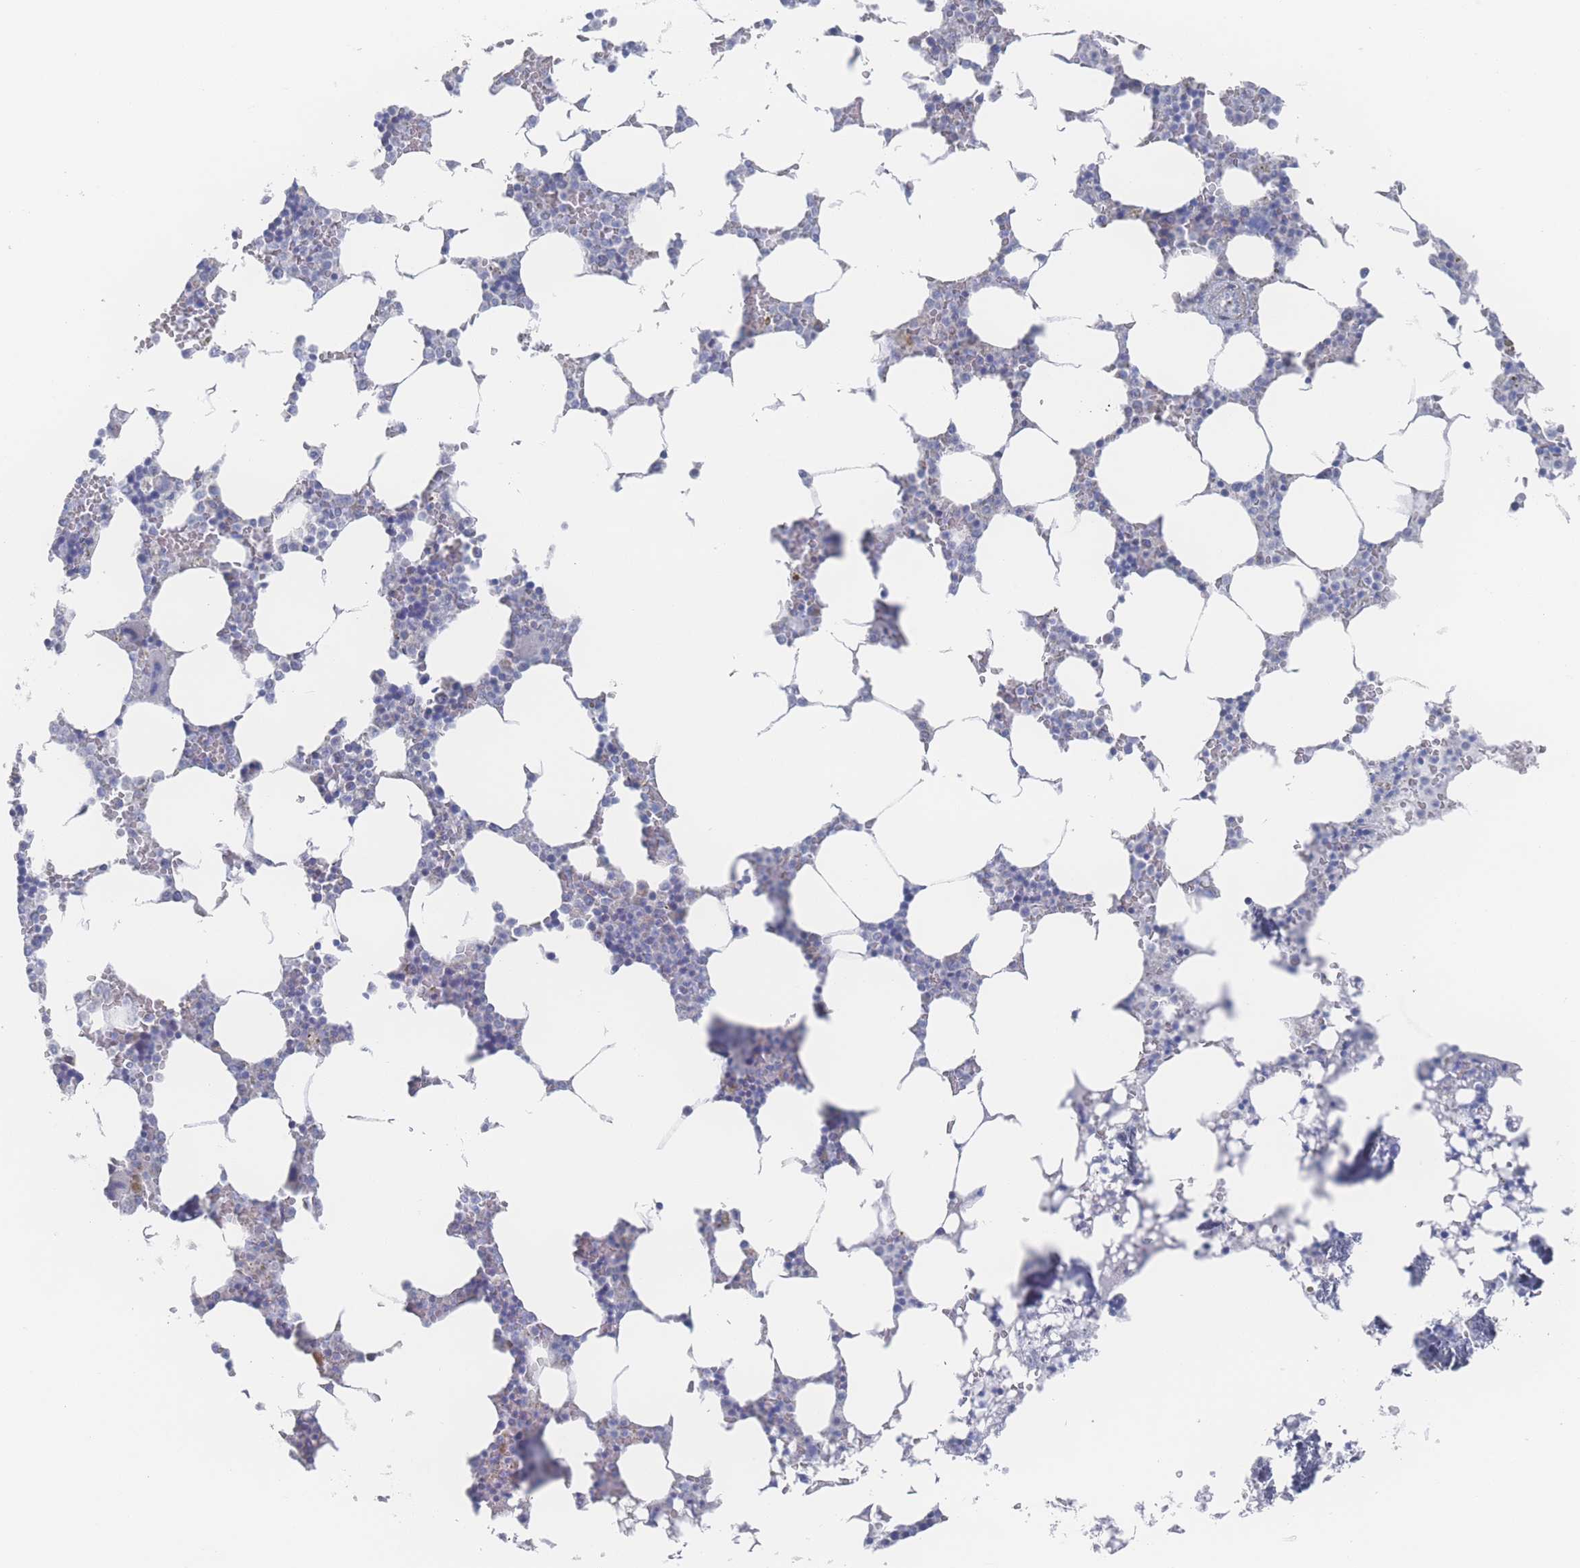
{"staining": {"intensity": "negative", "quantity": "none", "location": "none"}, "tissue": "bone marrow", "cell_type": "Hematopoietic cells", "image_type": "normal", "snomed": [{"axis": "morphology", "description": "Normal tissue, NOS"}, {"axis": "topography", "description": "Bone marrow"}], "caption": "Immunohistochemistry histopathology image of benign human bone marrow stained for a protein (brown), which exhibits no staining in hematopoietic cells.", "gene": "SNPH", "patient": {"sex": "male", "age": 64}}